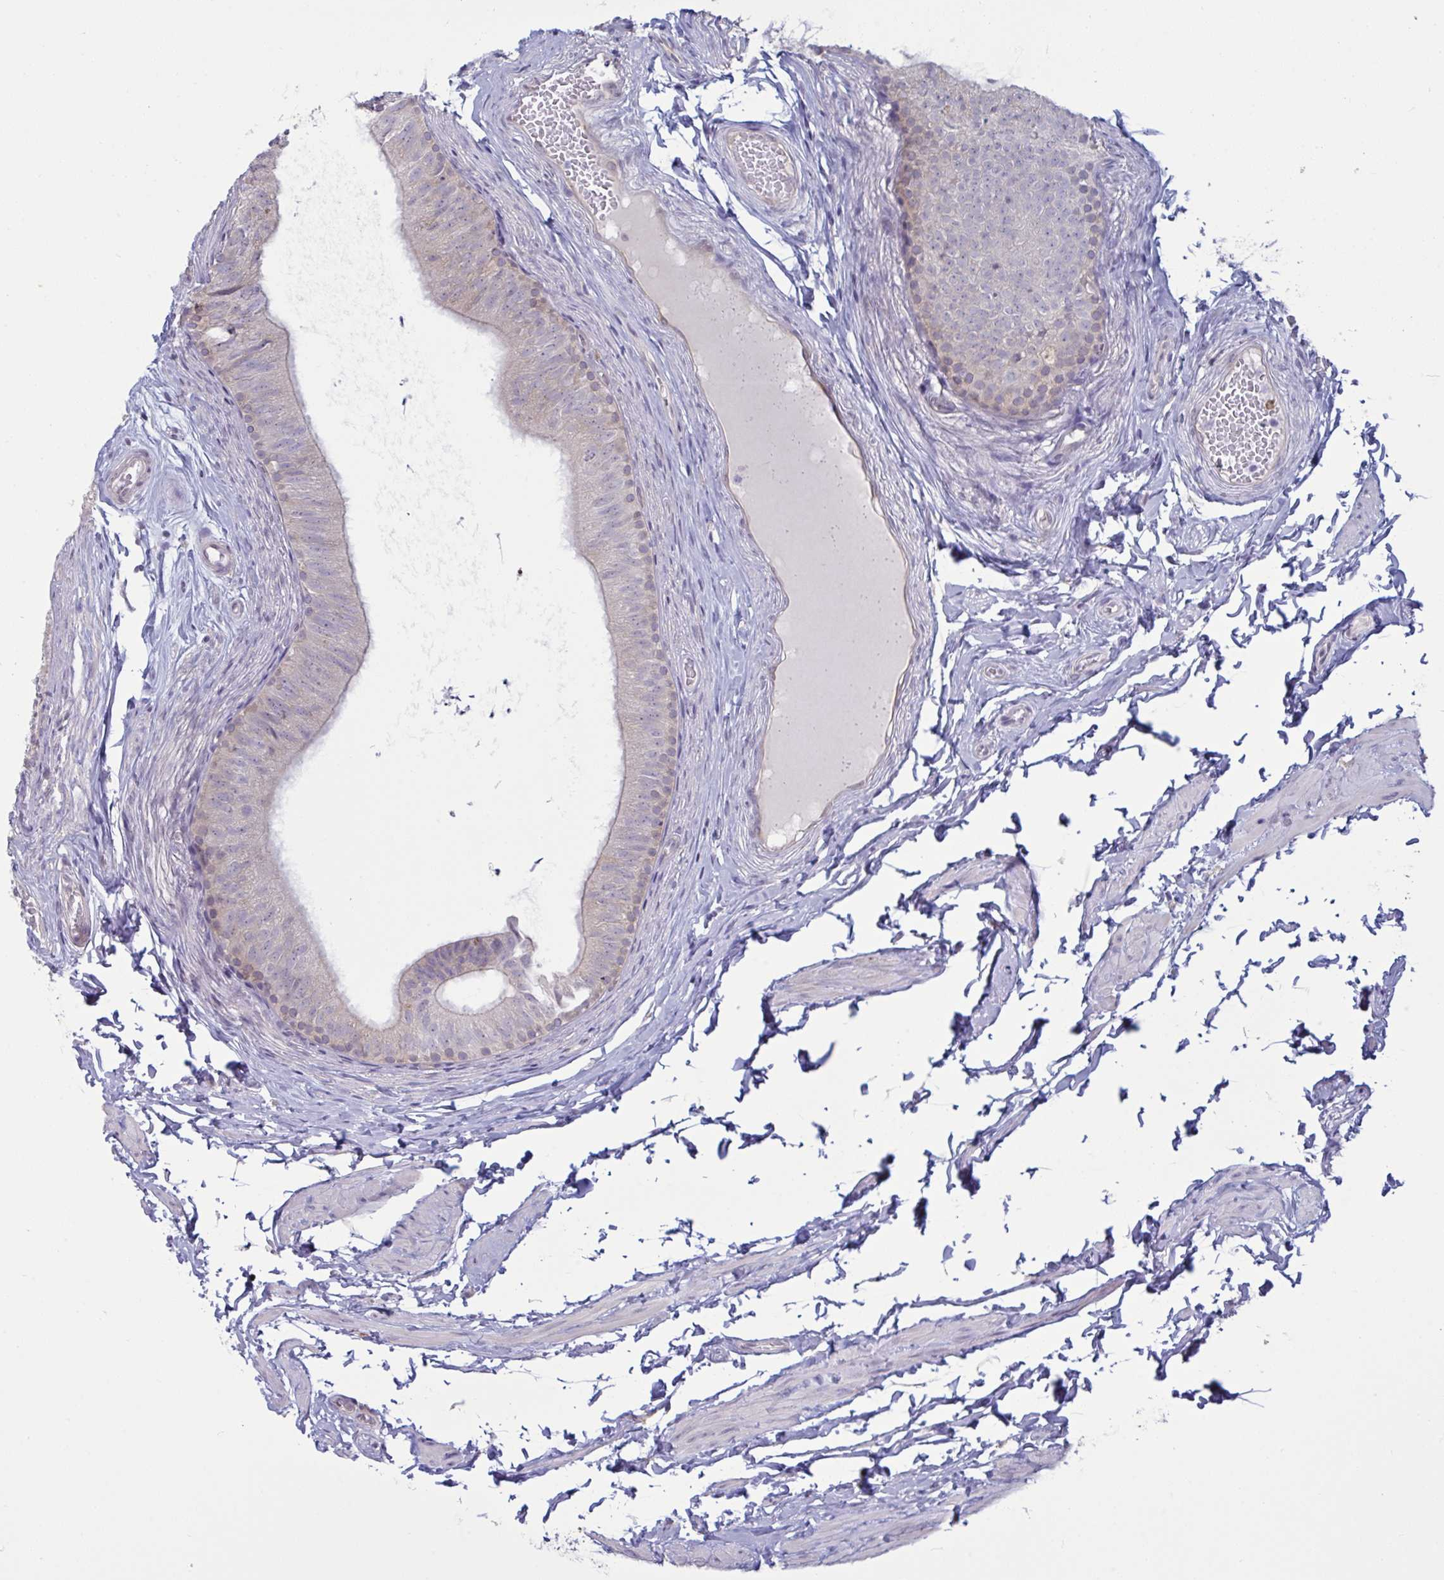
{"staining": {"intensity": "weak", "quantity": "<25%", "location": "cytoplasmic/membranous"}, "tissue": "epididymis", "cell_type": "Glandular cells", "image_type": "normal", "snomed": [{"axis": "morphology", "description": "Normal tissue, NOS"}, {"axis": "topography", "description": "Epididymis, spermatic cord, NOS"}, {"axis": "topography", "description": "Epididymis"}, {"axis": "topography", "description": "Peripheral nerve tissue"}], "caption": "A histopathology image of epididymis stained for a protein demonstrates no brown staining in glandular cells. (DAB (3,3'-diaminobenzidine) immunohistochemistry (IHC) with hematoxylin counter stain).", "gene": "TBC1D4", "patient": {"sex": "male", "age": 29}}